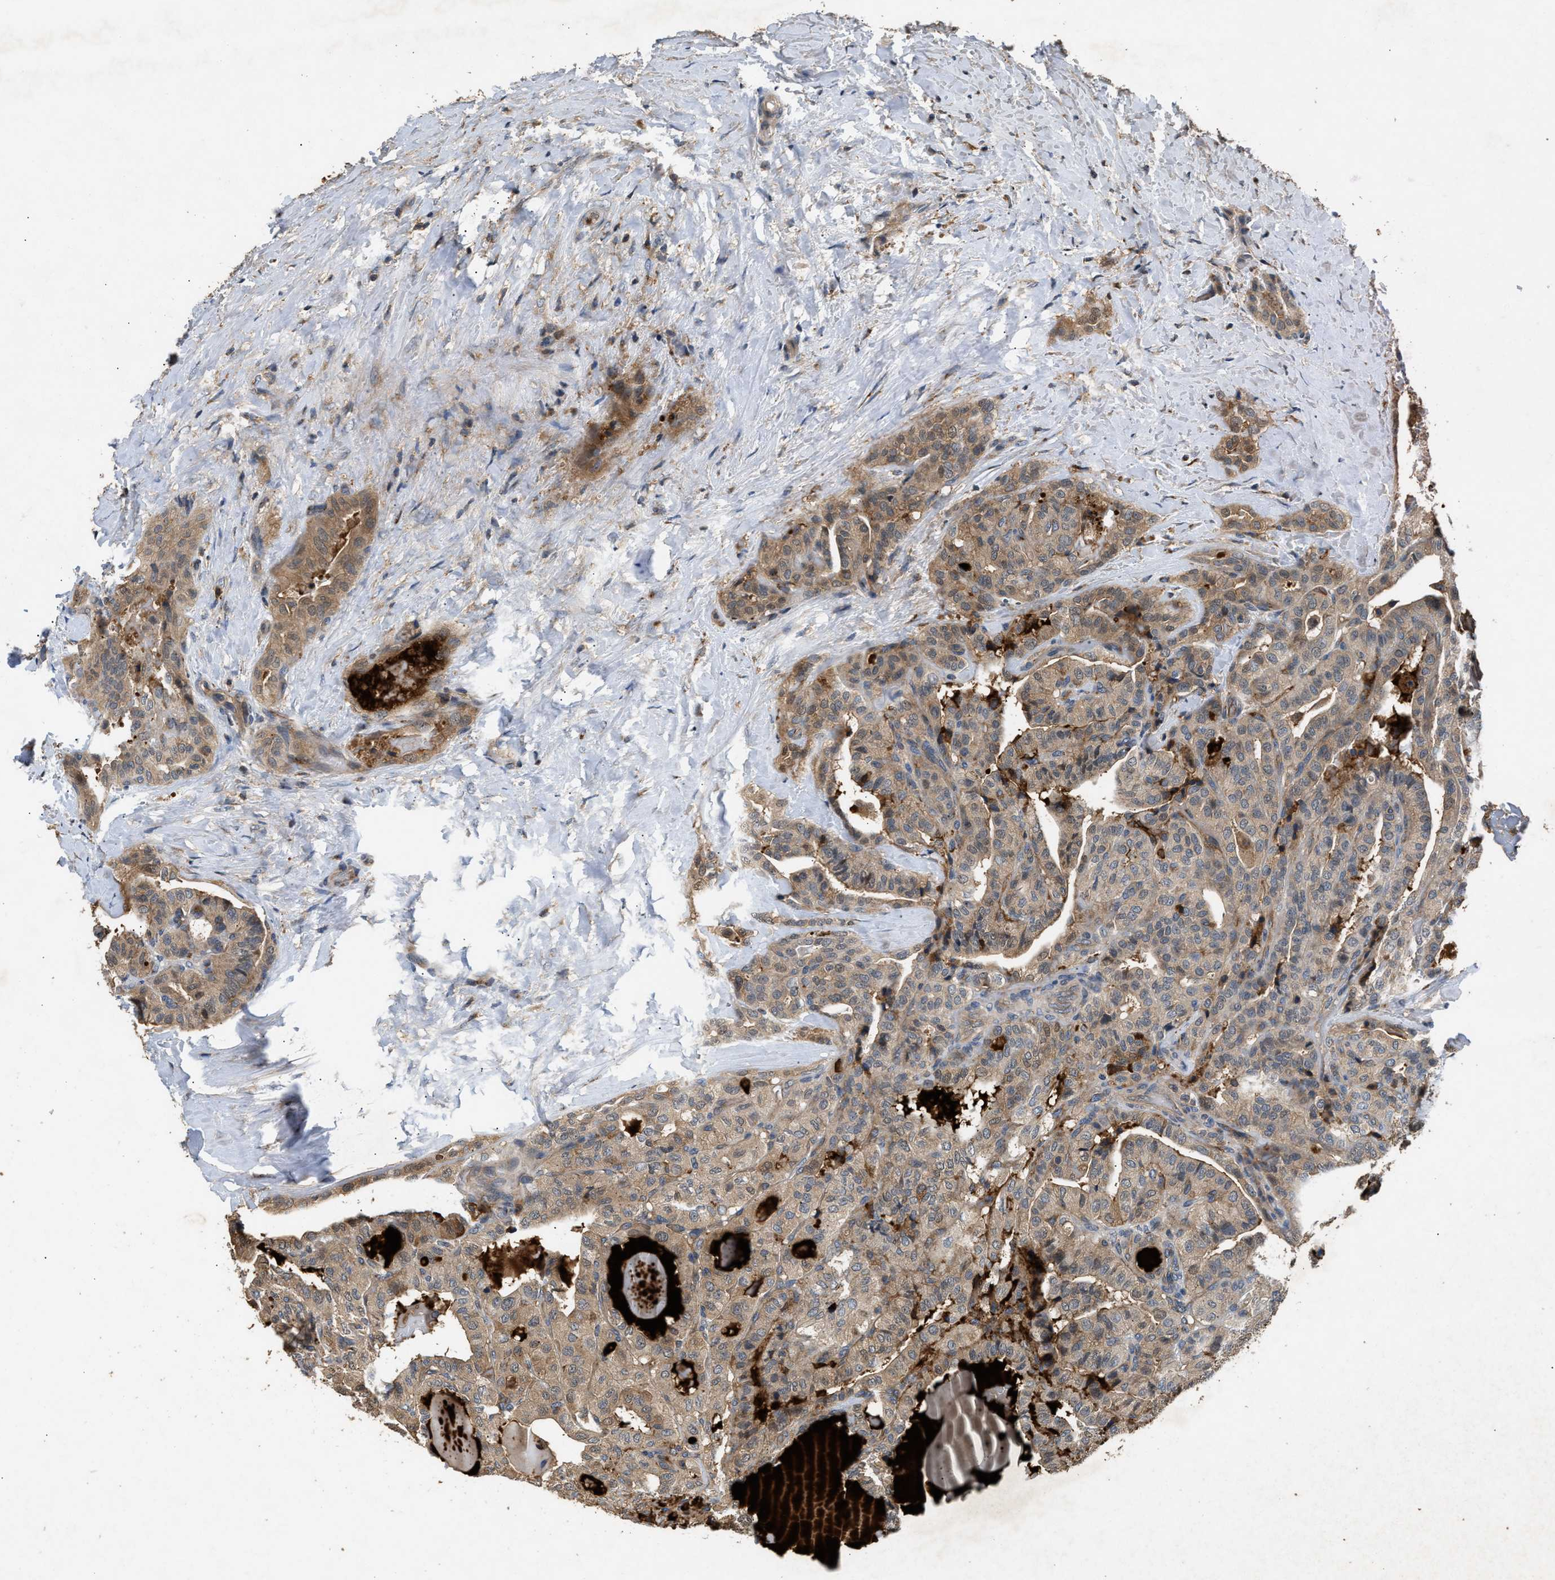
{"staining": {"intensity": "weak", "quantity": ">75%", "location": "cytoplasmic/membranous"}, "tissue": "thyroid cancer", "cell_type": "Tumor cells", "image_type": "cancer", "snomed": [{"axis": "morphology", "description": "Papillary adenocarcinoma, NOS"}, {"axis": "topography", "description": "Thyroid gland"}], "caption": "Immunohistochemistry (IHC) of thyroid papillary adenocarcinoma exhibits low levels of weak cytoplasmic/membranous positivity in about >75% of tumor cells.", "gene": "CHUK", "patient": {"sex": "male", "age": 77}}